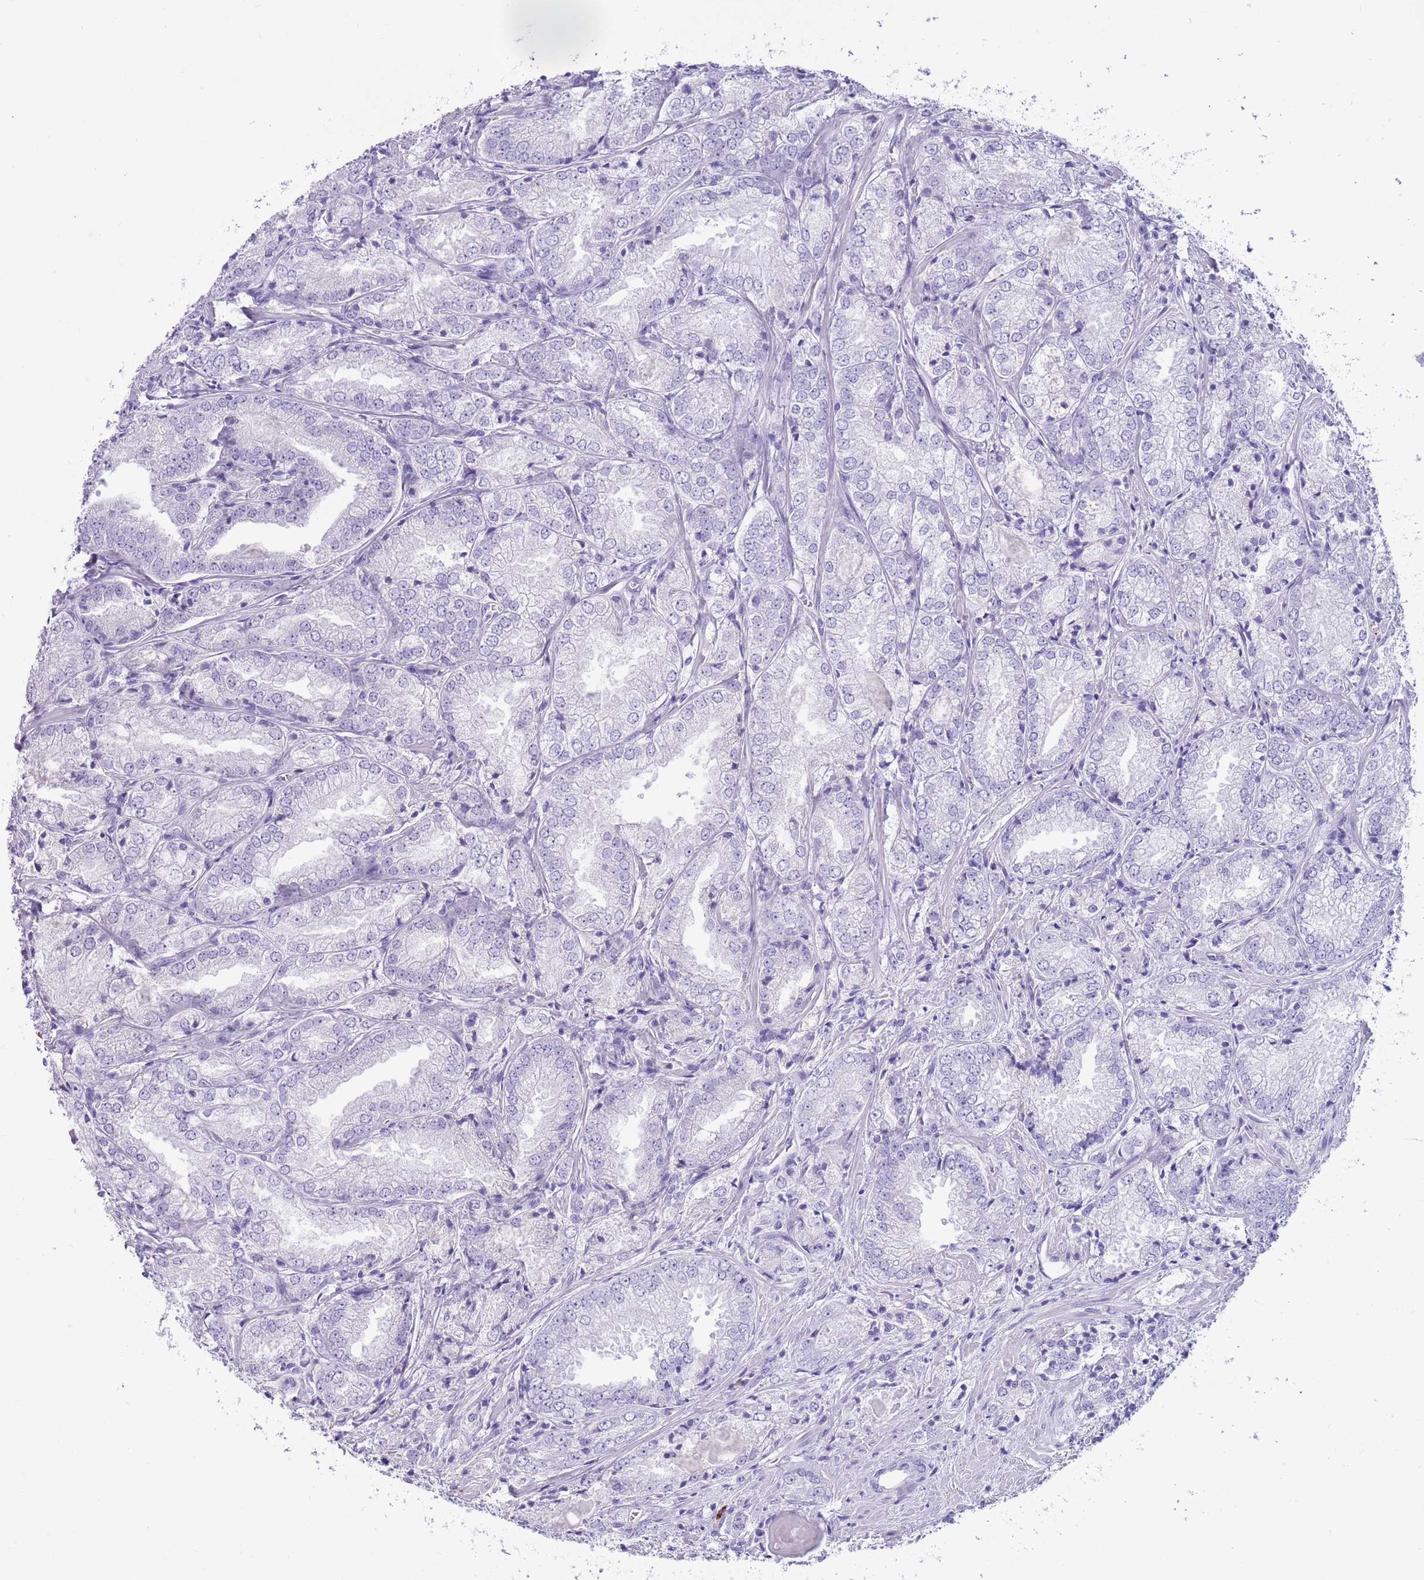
{"staining": {"intensity": "negative", "quantity": "none", "location": "none"}, "tissue": "prostate cancer", "cell_type": "Tumor cells", "image_type": "cancer", "snomed": [{"axis": "morphology", "description": "Adenocarcinoma, High grade"}, {"axis": "topography", "description": "Prostate"}], "caption": "Immunohistochemical staining of human high-grade adenocarcinoma (prostate) demonstrates no significant expression in tumor cells. Brightfield microscopy of IHC stained with DAB (3,3'-diaminobenzidine) (brown) and hematoxylin (blue), captured at high magnification.", "gene": "LY6G5B", "patient": {"sex": "male", "age": 63}}